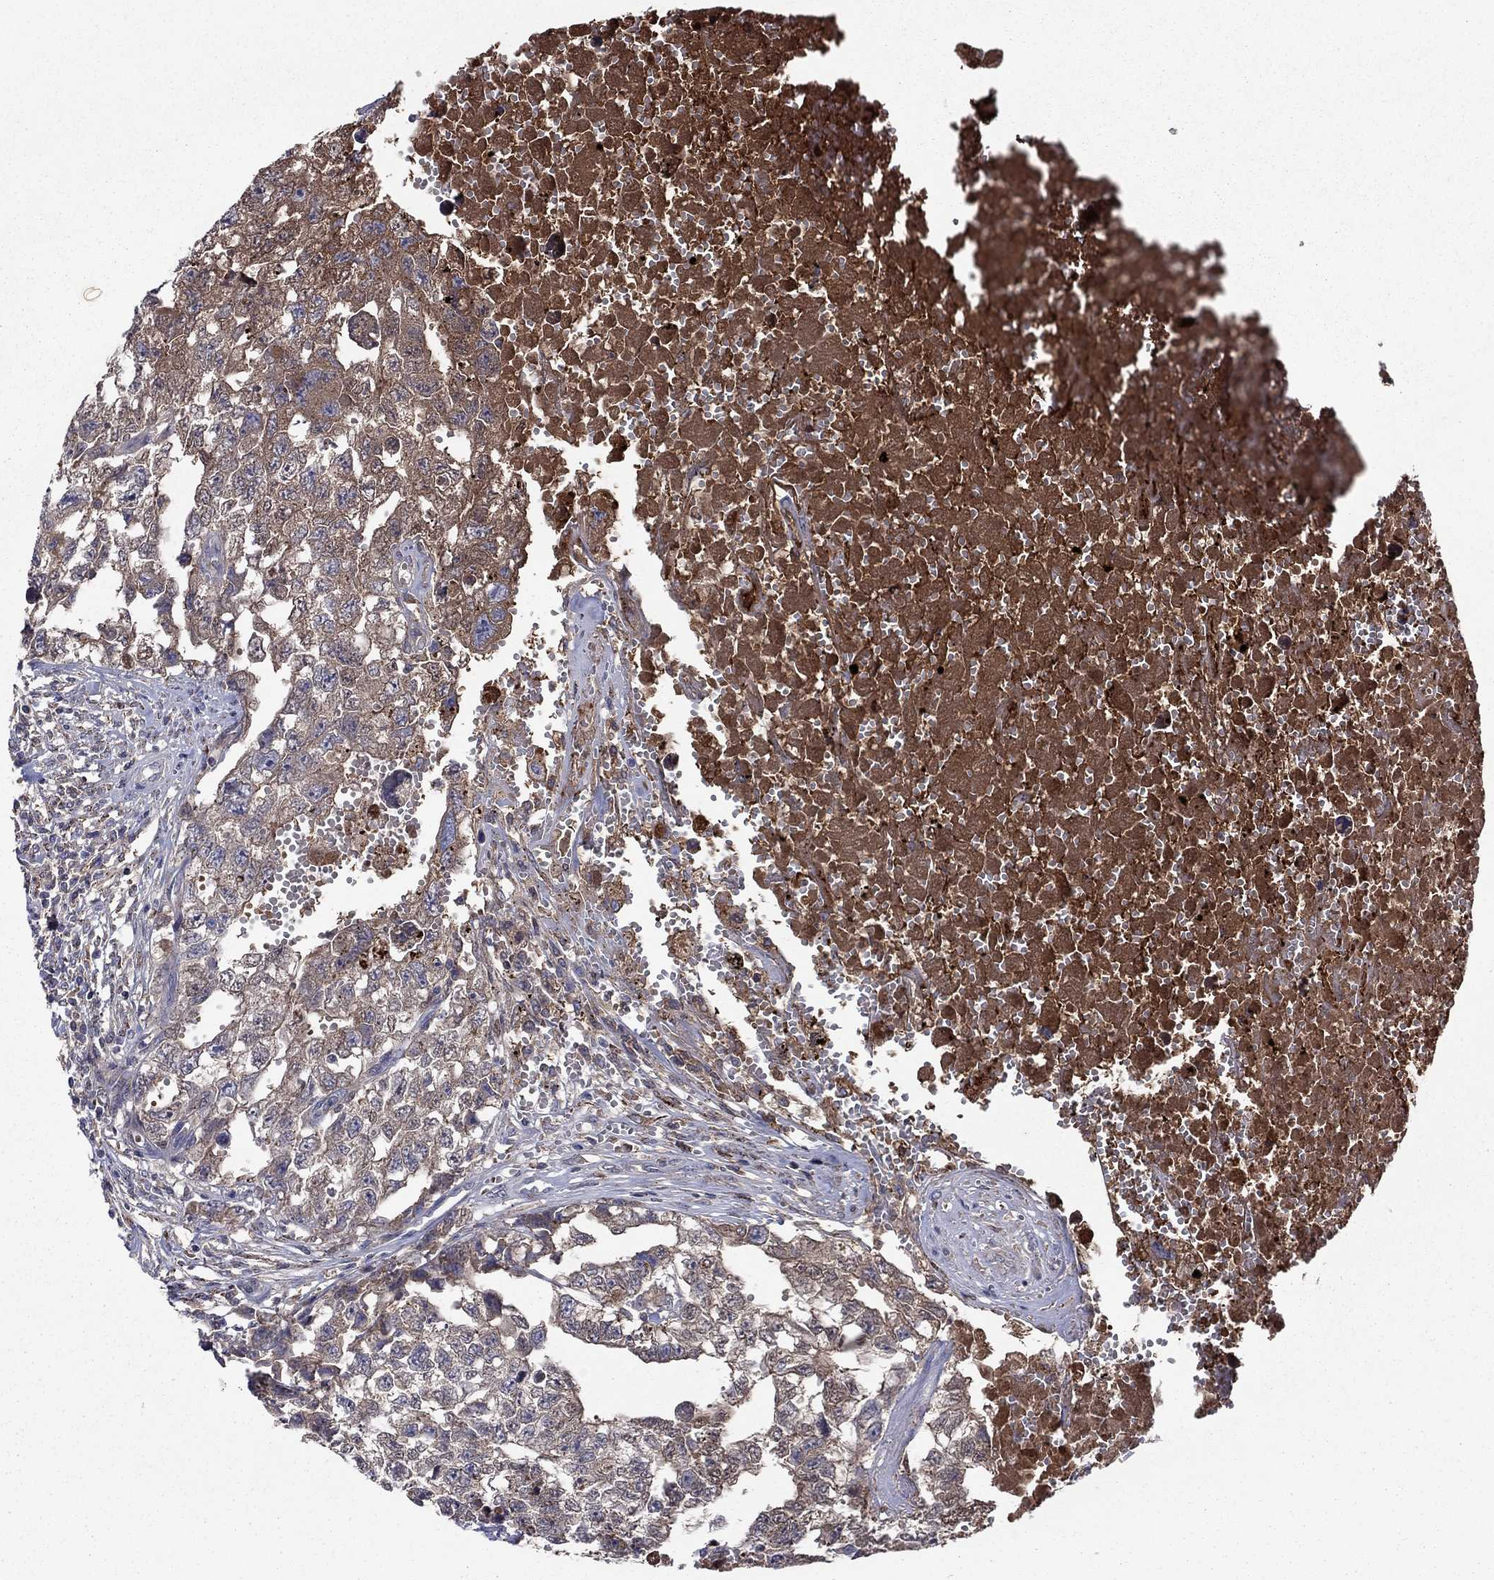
{"staining": {"intensity": "moderate", "quantity": "25%-75%", "location": "cytoplasmic/membranous"}, "tissue": "testis cancer", "cell_type": "Tumor cells", "image_type": "cancer", "snomed": [{"axis": "morphology", "description": "Seminoma, NOS"}, {"axis": "morphology", "description": "Carcinoma, Embryonal, NOS"}, {"axis": "topography", "description": "Testis"}], "caption": "IHC of seminoma (testis) reveals medium levels of moderate cytoplasmic/membranous staining in approximately 25%-75% of tumor cells.", "gene": "HPX", "patient": {"sex": "male", "age": 22}}